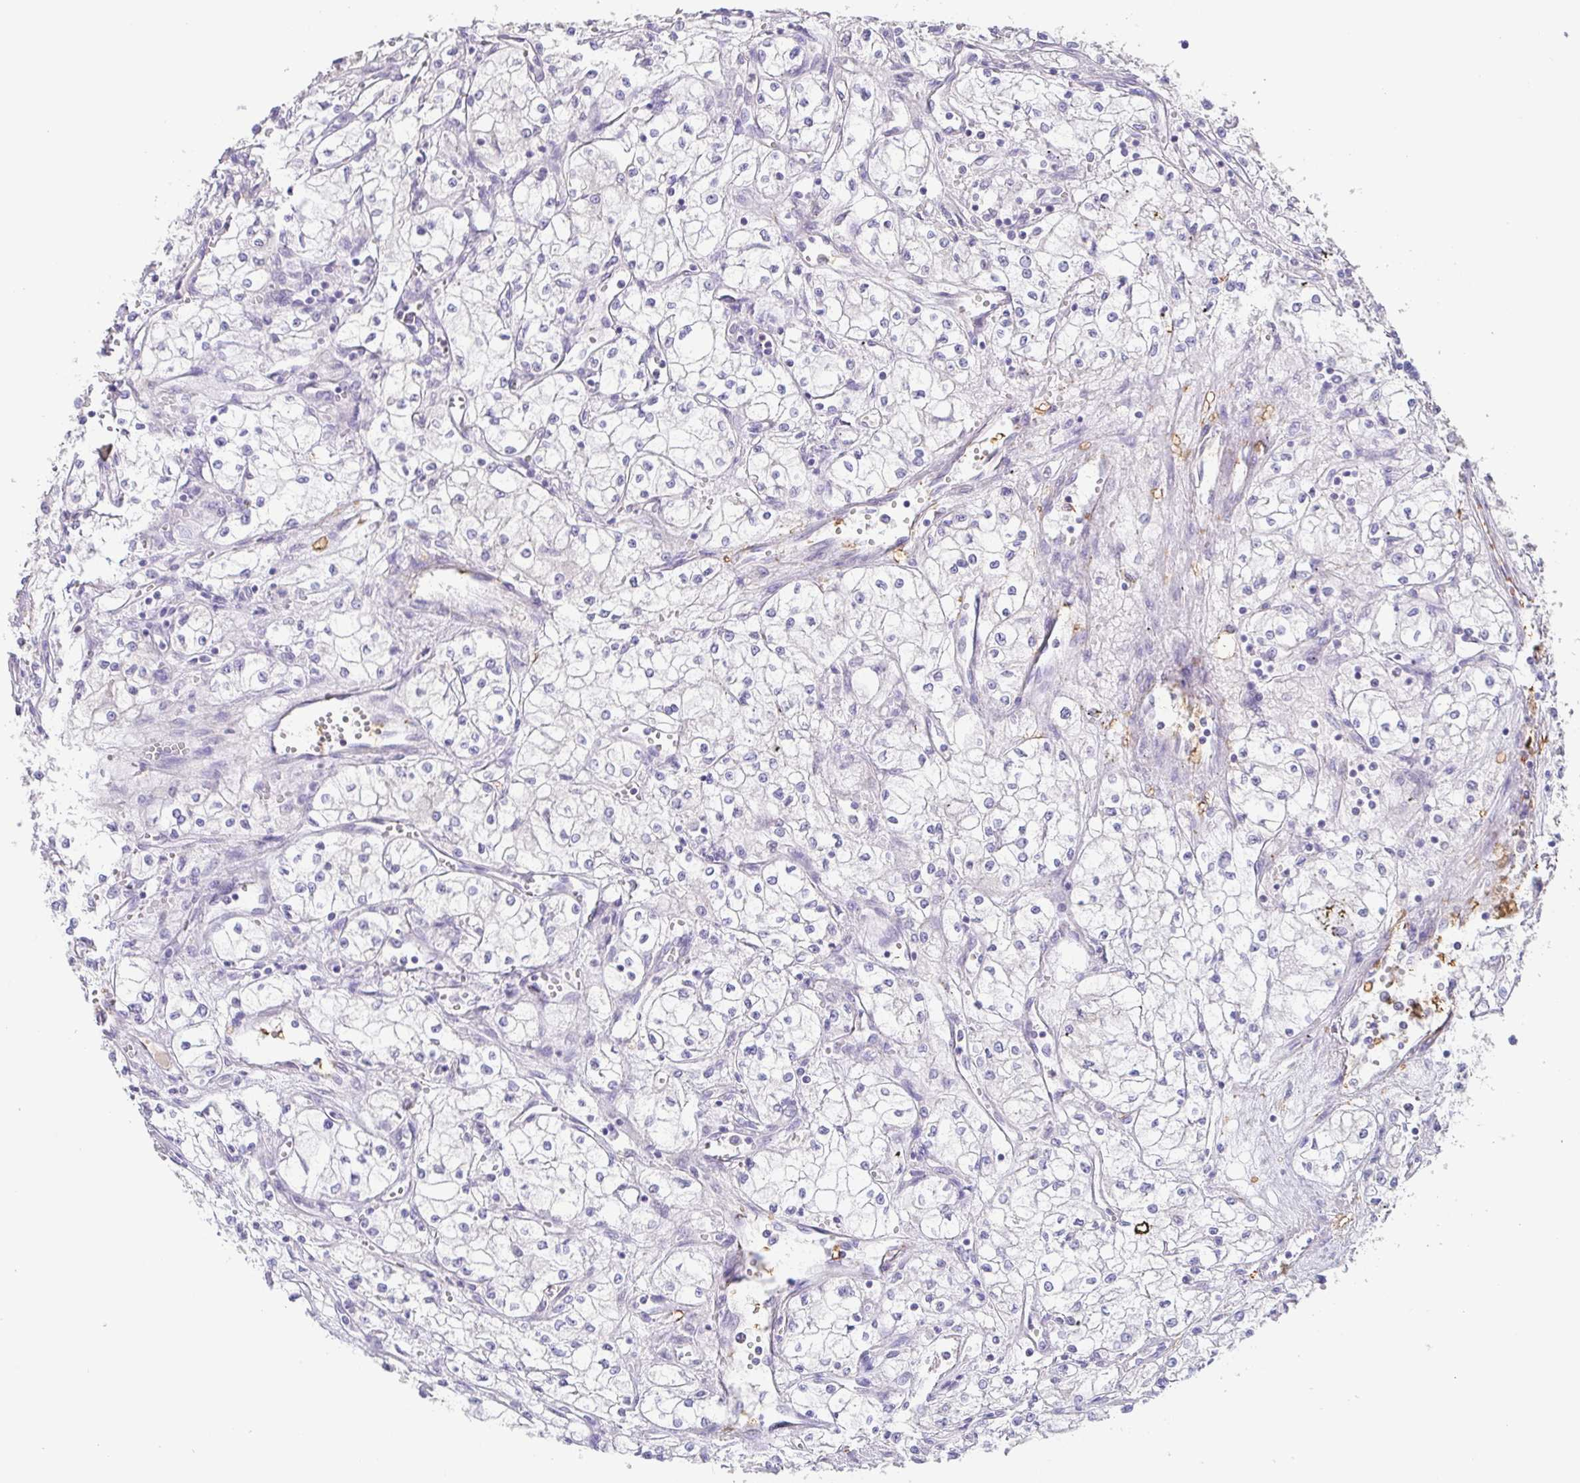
{"staining": {"intensity": "negative", "quantity": "none", "location": "none"}, "tissue": "renal cancer", "cell_type": "Tumor cells", "image_type": "cancer", "snomed": [{"axis": "morphology", "description": "Adenocarcinoma, NOS"}, {"axis": "topography", "description": "Kidney"}], "caption": "A micrograph of human renal cancer is negative for staining in tumor cells.", "gene": "PYGM", "patient": {"sex": "male", "age": 59}}